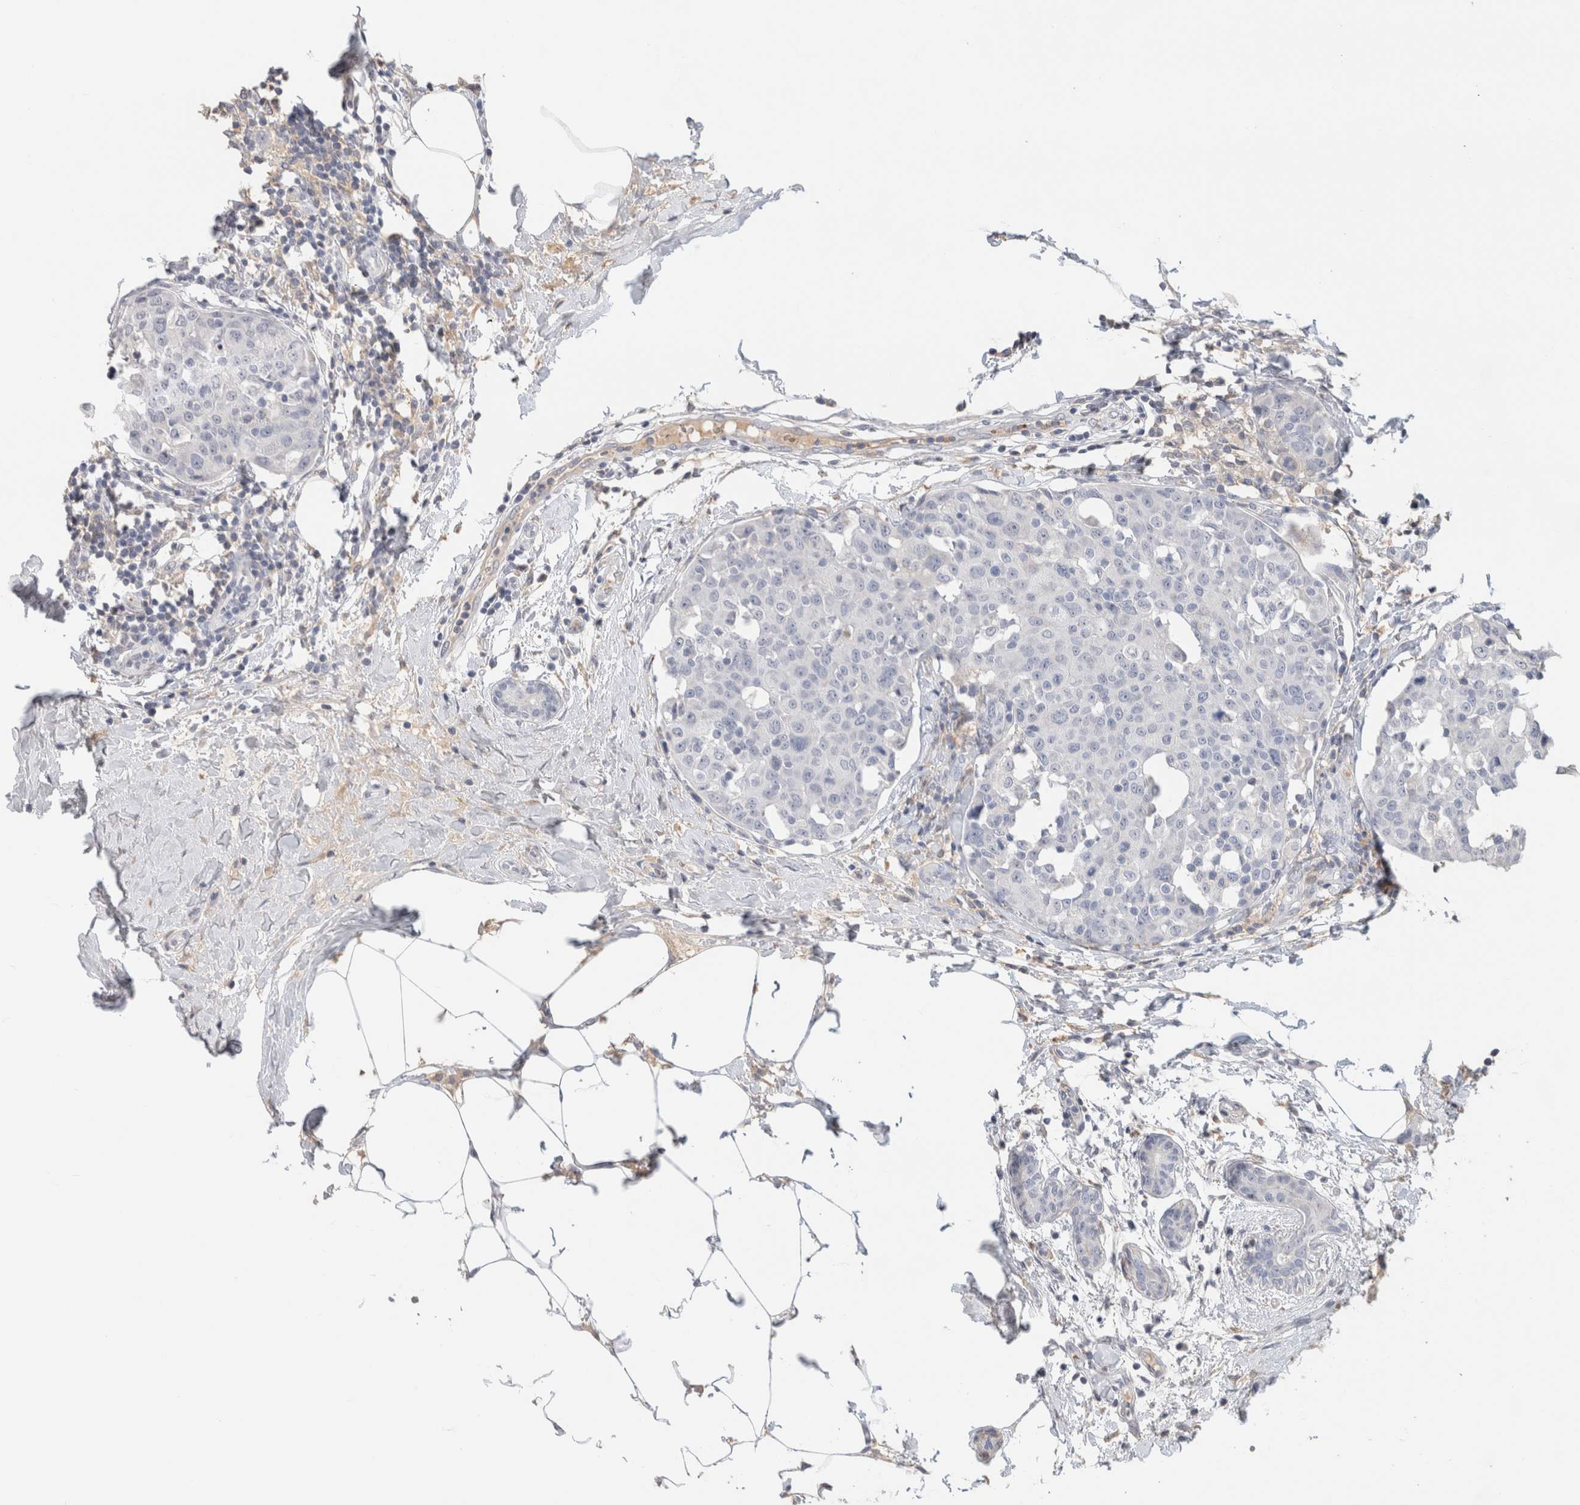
{"staining": {"intensity": "negative", "quantity": "none", "location": "none"}, "tissue": "breast cancer", "cell_type": "Tumor cells", "image_type": "cancer", "snomed": [{"axis": "morphology", "description": "Normal tissue, NOS"}, {"axis": "morphology", "description": "Duct carcinoma"}, {"axis": "topography", "description": "Breast"}], "caption": "Image shows no protein positivity in tumor cells of breast cancer tissue. Brightfield microscopy of IHC stained with DAB (3,3'-diaminobenzidine) (brown) and hematoxylin (blue), captured at high magnification.", "gene": "SCGB1A1", "patient": {"sex": "female", "age": 37}}